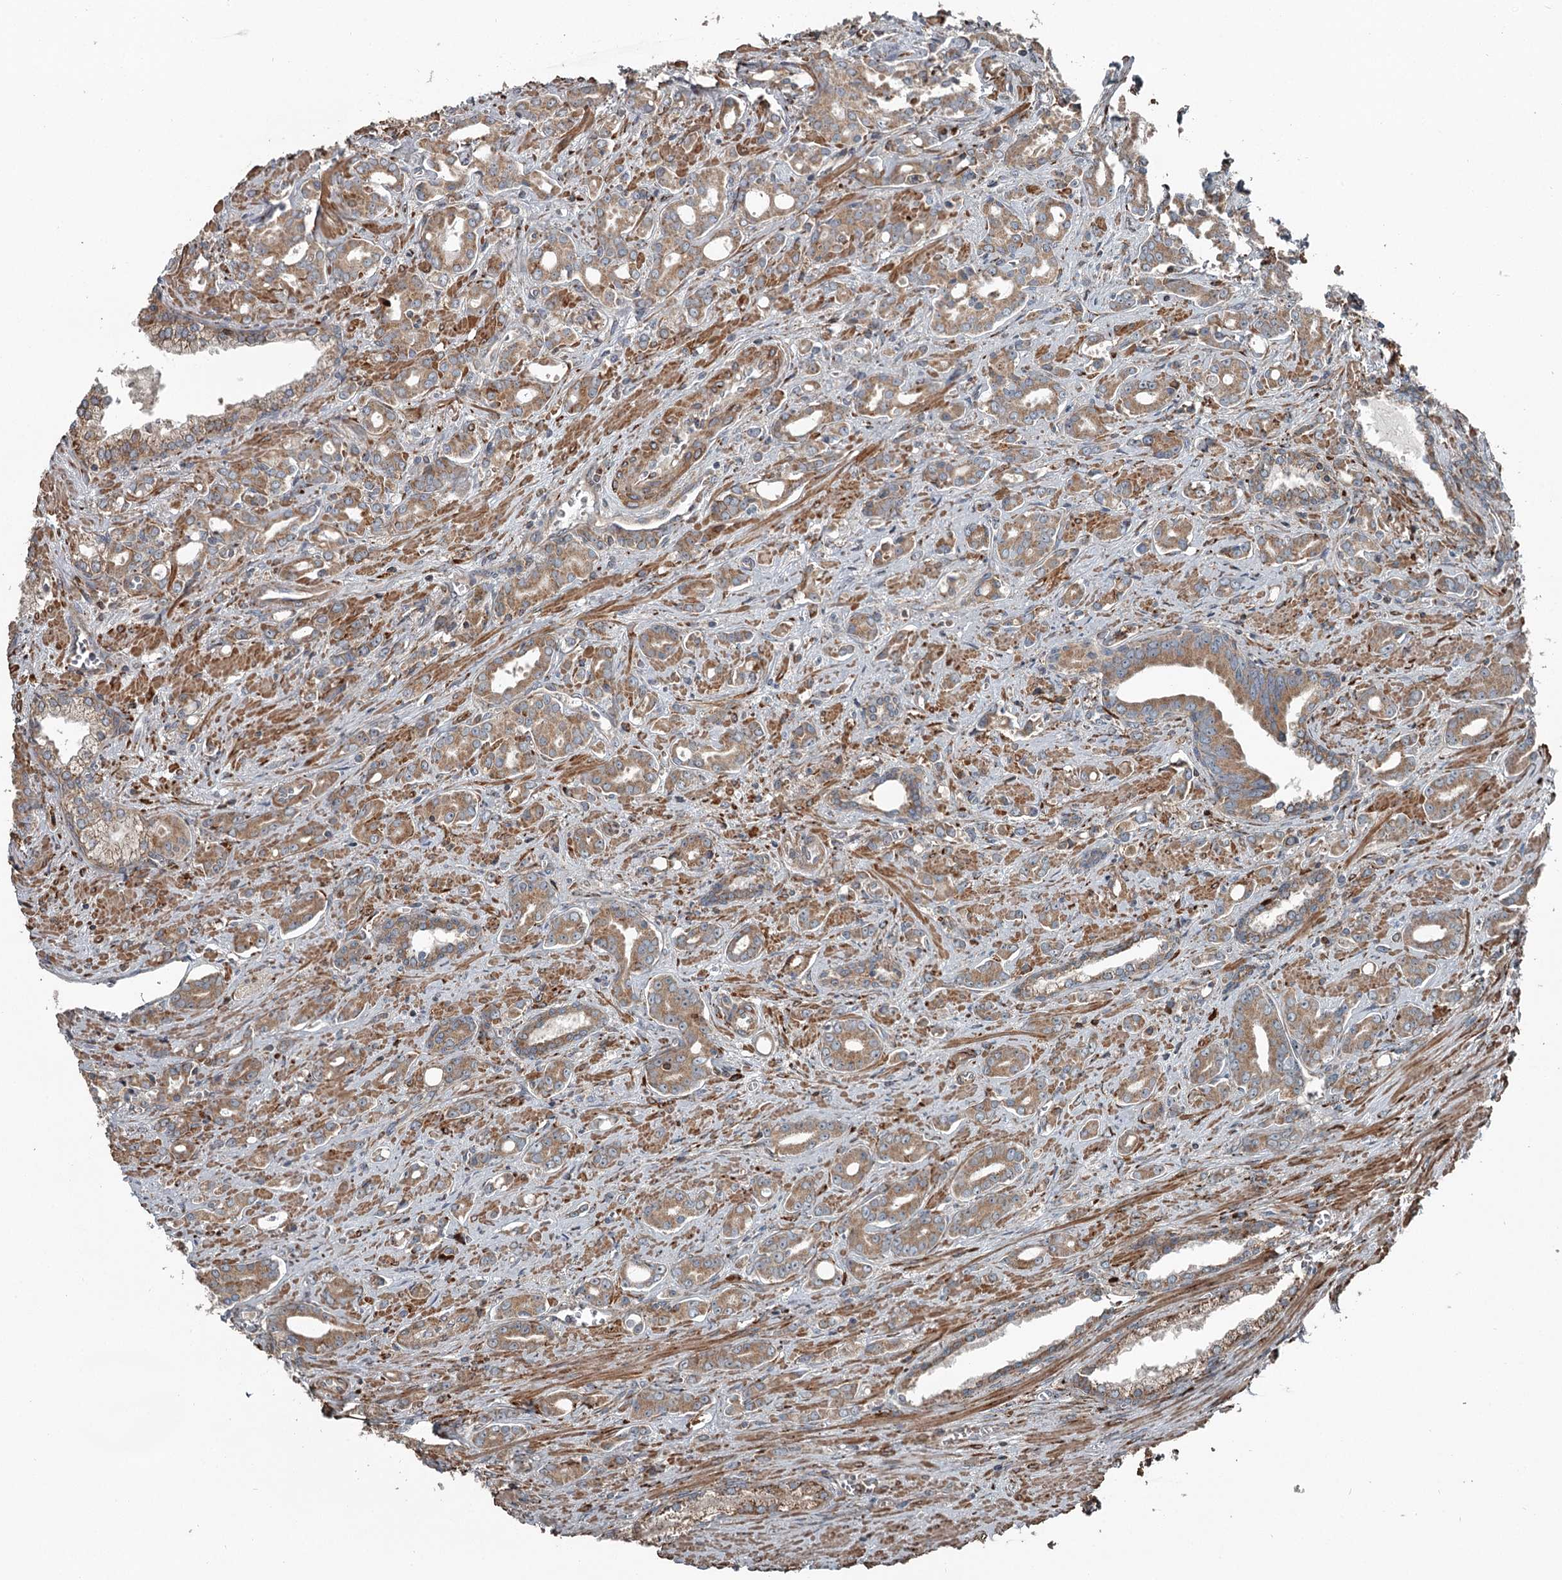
{"staining": {"intensity": "moderate", "quantity": ">75%", "location": "cytoplasmic/membranous"}, "tissue": "prostate cancer", "cell_type": "Tumor cells", "image_type": "cancer", "snomed": [{"axis": "morphology", "description": "Adenocarcinoma, High grade"}, {"axis": "topography", "description": "Prostate"}], "caption": "The photomicrograph reveals staining of prostate cancer (adenocarcinoma (high-grade)), revealing moderate cytoplasmic/membranous protein positivity (brown color) within tumor cells. (Stains: DAB in brown, nuclei in blue, Microscopy: brightfield microscopy at high magnification).", "gene": "RASSF8", "patient": {"sex": "male", "age": 72}}